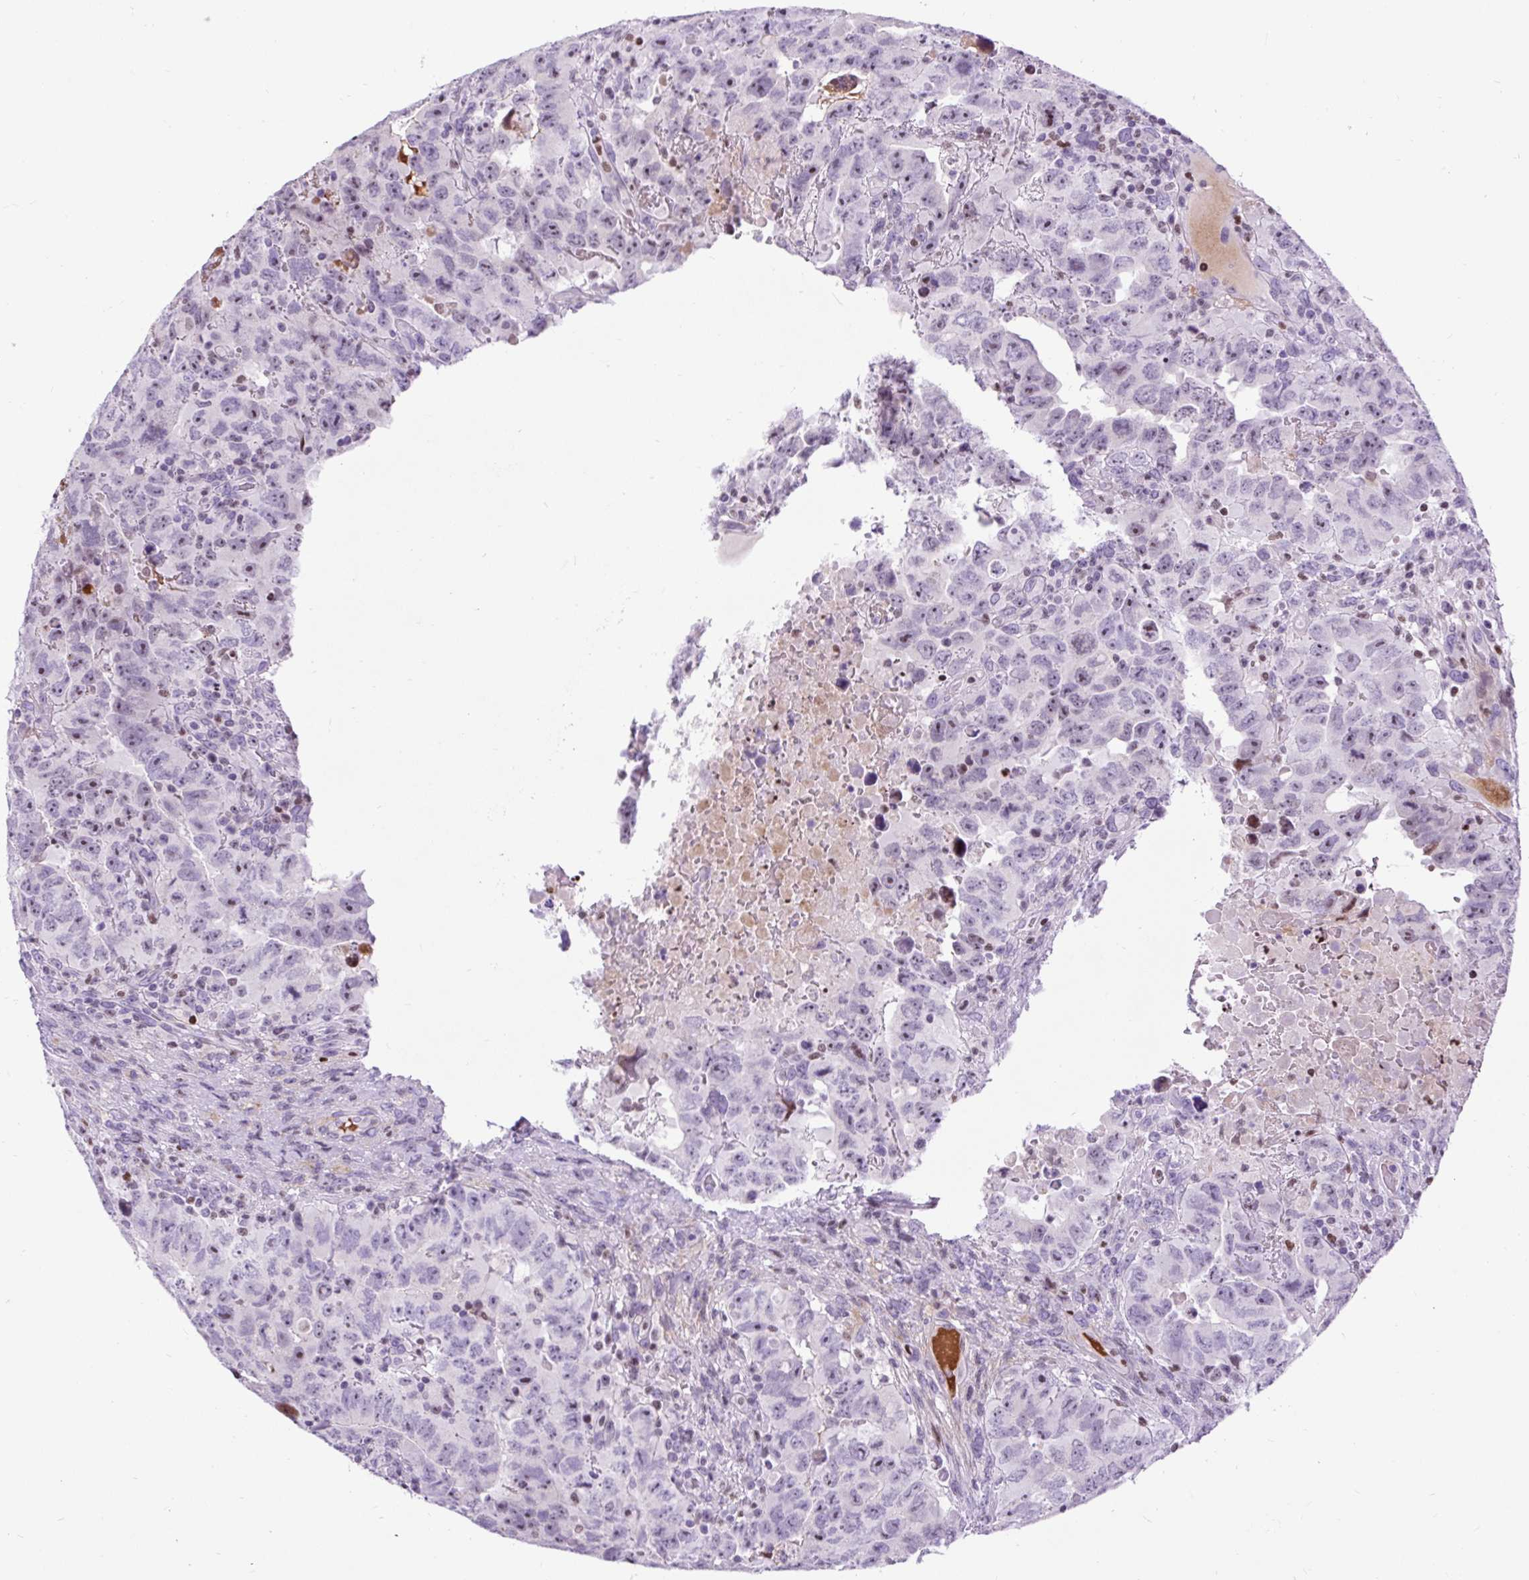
{"staining": {"intensity": "negative", "quantity": "none", "location": "none"}, "tissue": "testis cancer", "cell_type": "Tumor cells", "image_type": "cancer", "snomed": [{"axis": "morphology", "description": "Carcinoma, Embryonal, NOS"}, {"axis": "topography", "description": "Testis"}], "caption": "This is an immunohistochemistry image of human testis cancer. There is no positivity in tumor cells.", "gene": "SPC24", "patient": {"sex": "male", "age": 24}}